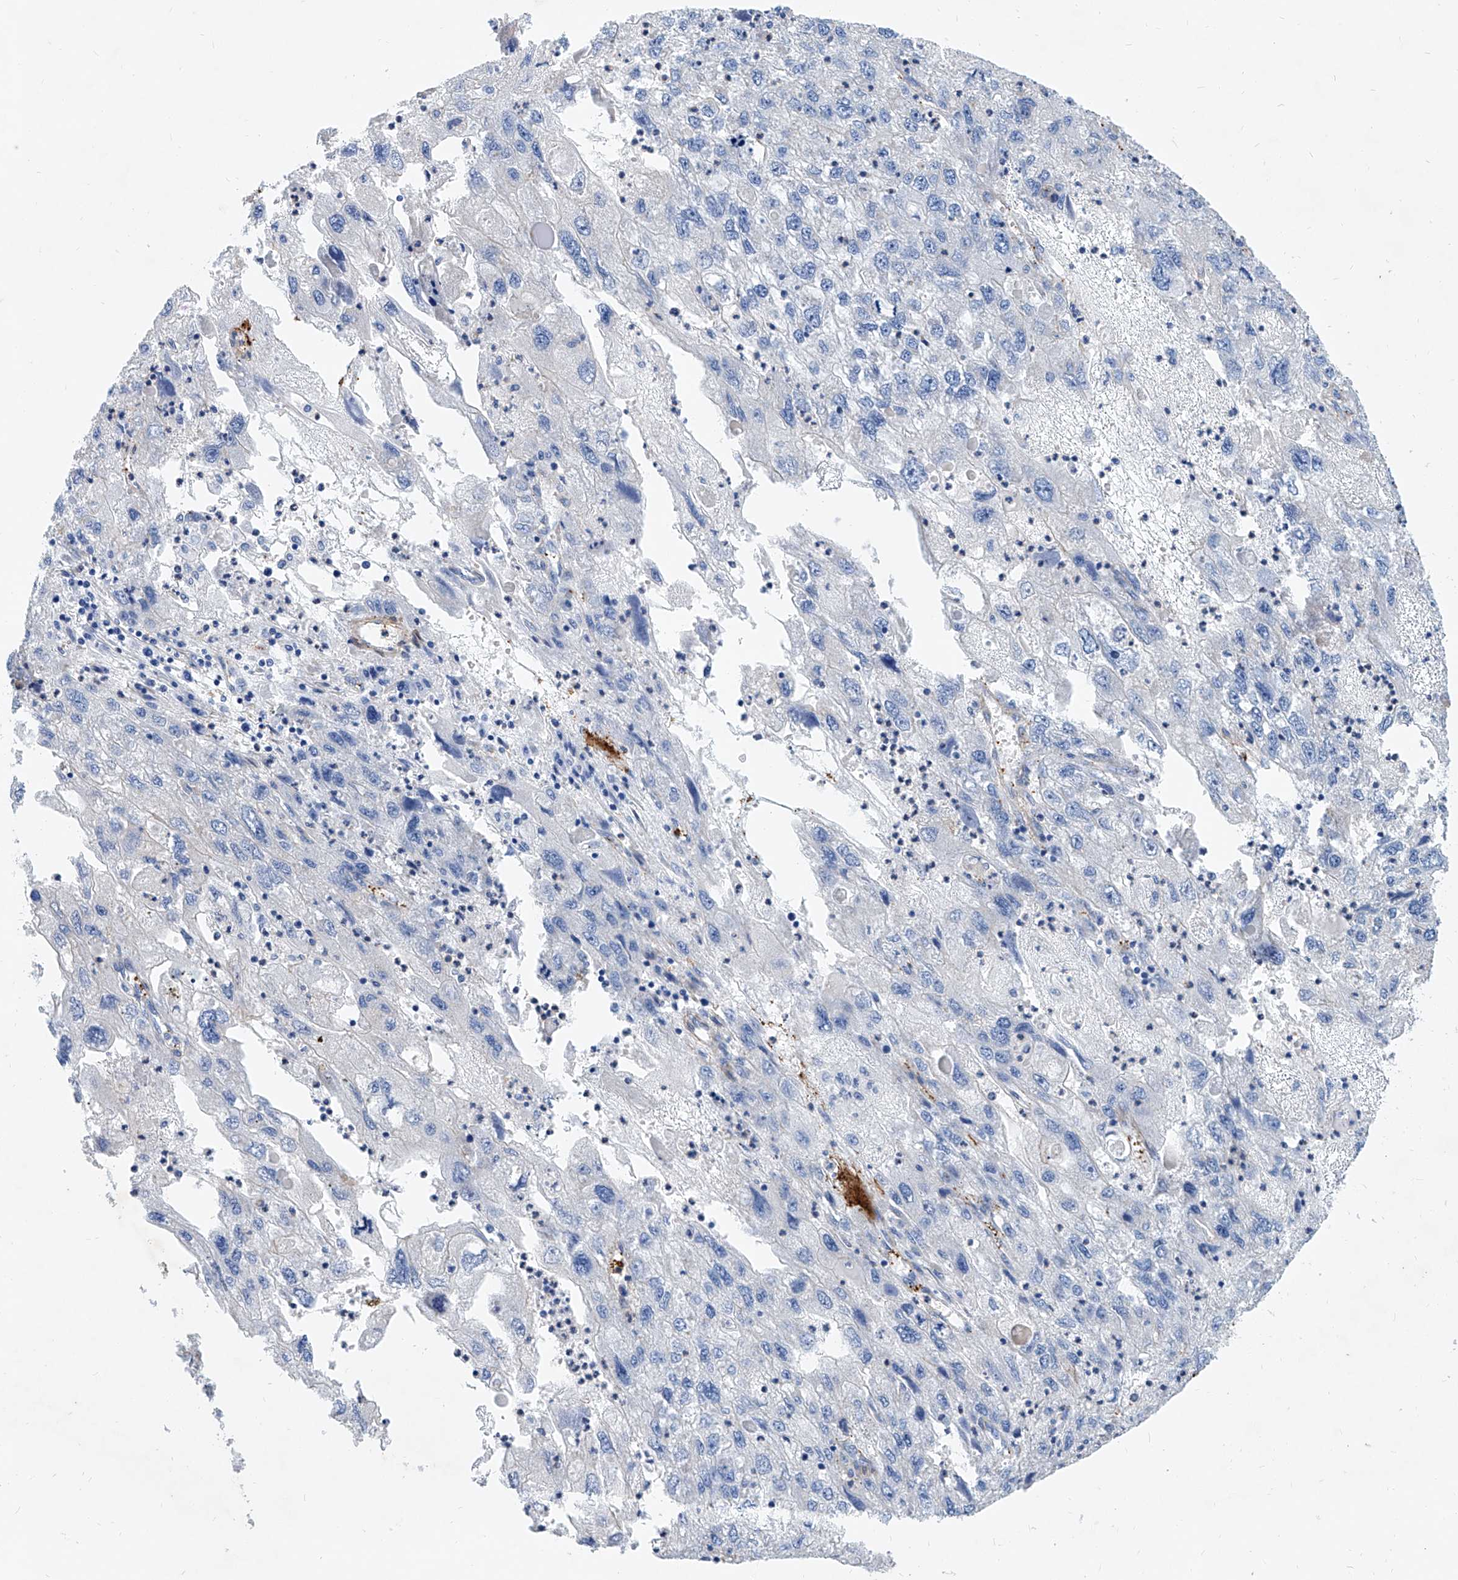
{"staining": {"intensity": "negative", "quantity": "none", "location": "none"}, "tissue": "endometrial cancer", "cell_type": "Tumor cells", "image_type": "cancer", "snomed": [{"axis": "morphology", "description": "Adenocarcinoma, NOS"}, {"axis": "topography", "description": "Endometrium"}], "caption": "Tumor cells are negative for protein expression in human endometrial cancer.", "gene": "TAS2R60", "patient": {"sex": "female", "age": 49}}